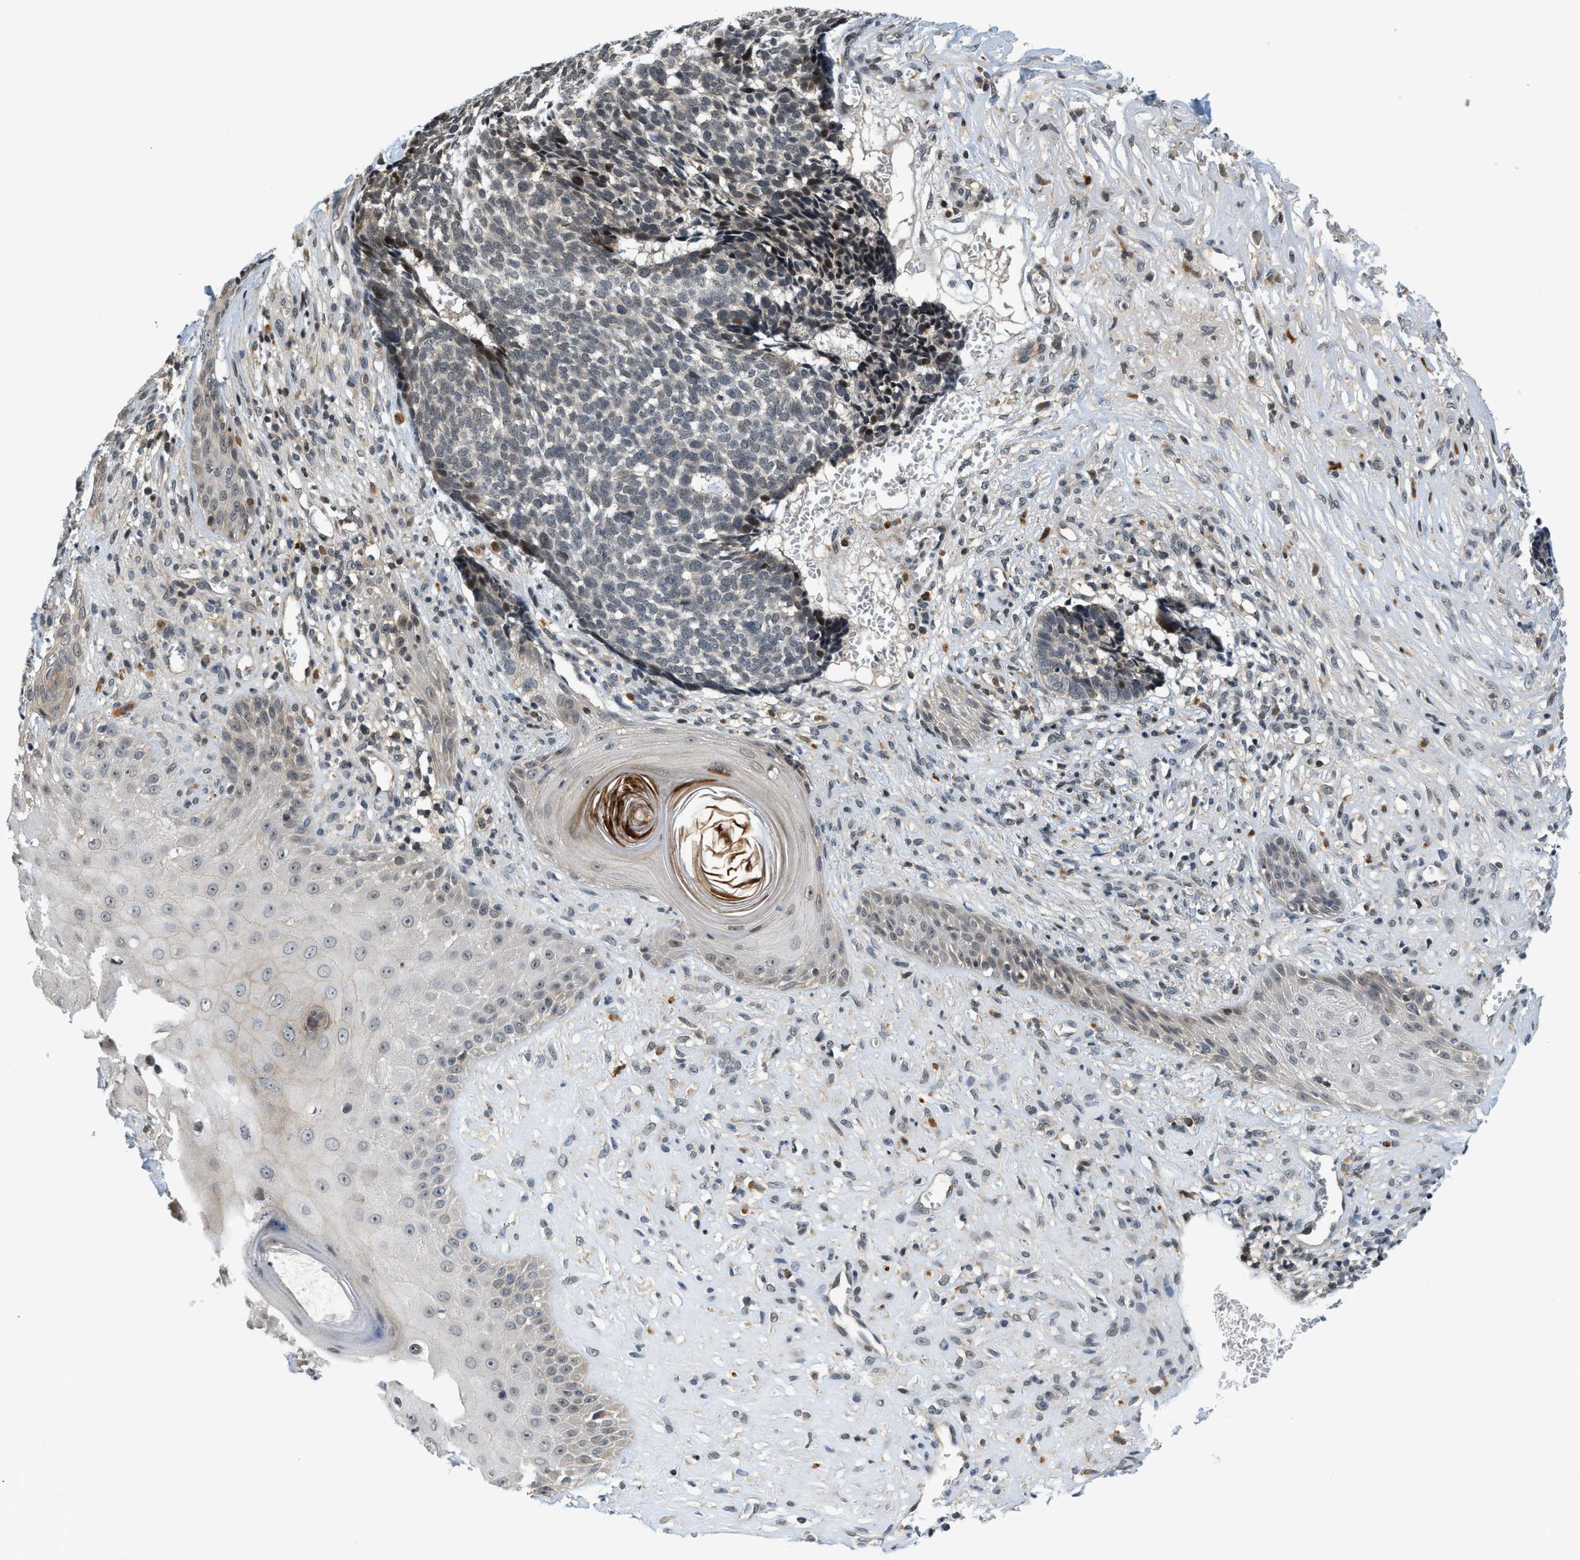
{"staining": {"intensity": "weak", "quantity": "<25%", "location": "nuclear"}, "tissue": "skin cancer", "cell_type": "Tumor cells", "image_type": "cancer", "snomed": [{"axis": "morphology", "description": "Basal cell carcinoma"}, {"axis": "topography", "description": "Skin"}], "caption": "Immunohistochemistry (IHC) of basal cell carcinoma (skin) shows no expression in tumor cells. (DAB (3,3'-diaminobenzidine) IHC, high magnification).", "gene": "KMT2A", "patient": {"sex": "male", "age": 84}}